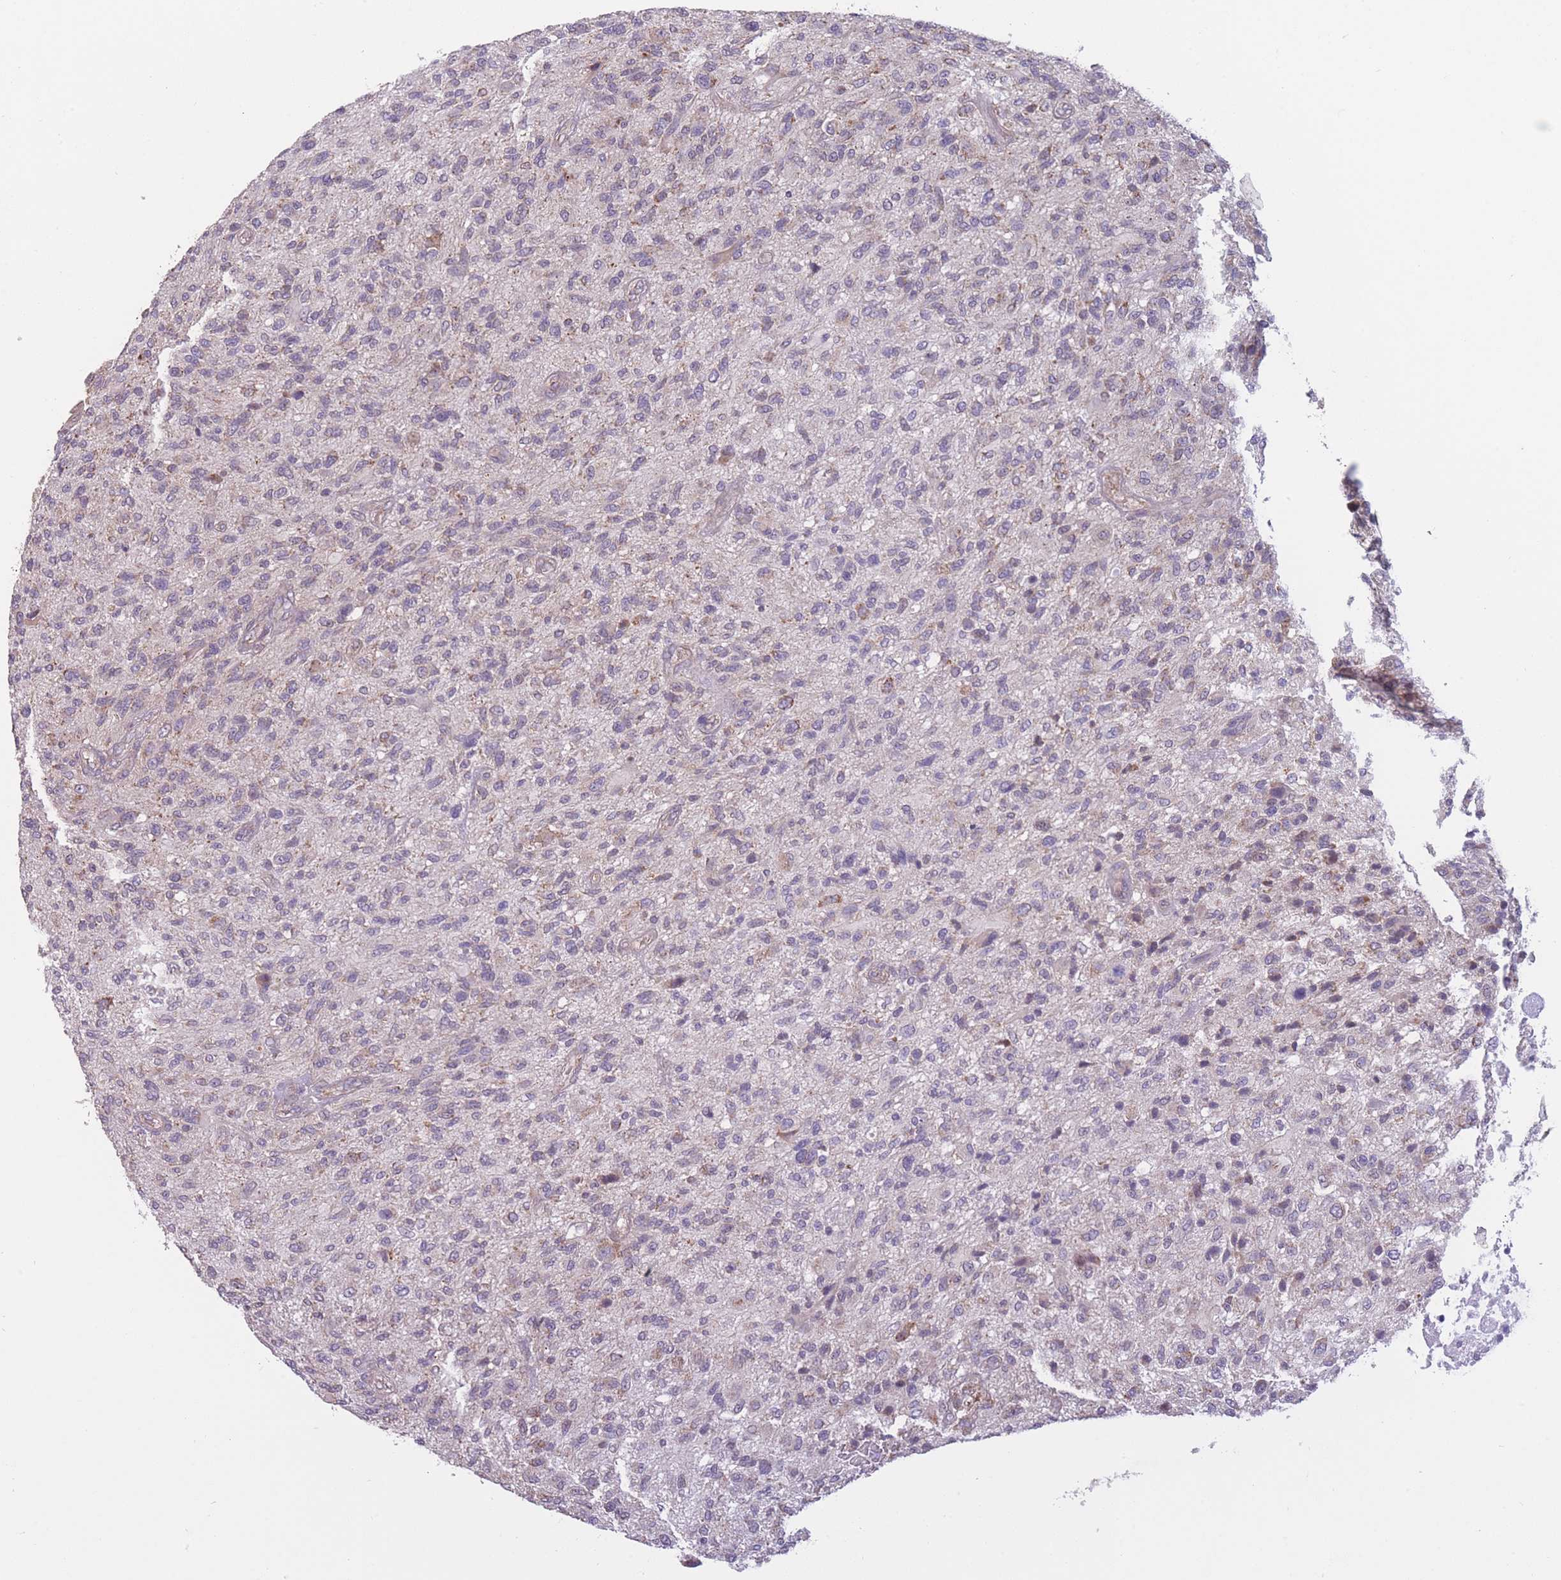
{"staining": {"intensity": "weak", "quantity": "<25%", "location": "cytoplasmic/membranous"}, "tissue": "glioma", "cell_type": "Tumor cells", "image_type": "cancer", "snomed": [{"axis": "morphology", "description": "Glioma, malignant, High grade"}, {"axis": "topography", "description": "Brain"}], "caption": "Glioma was stained to show a protein in brown. There is no significant staining in tumor cells.", "gene": "MRPS18C", "patient": {"sex": "male", "age": 47}}